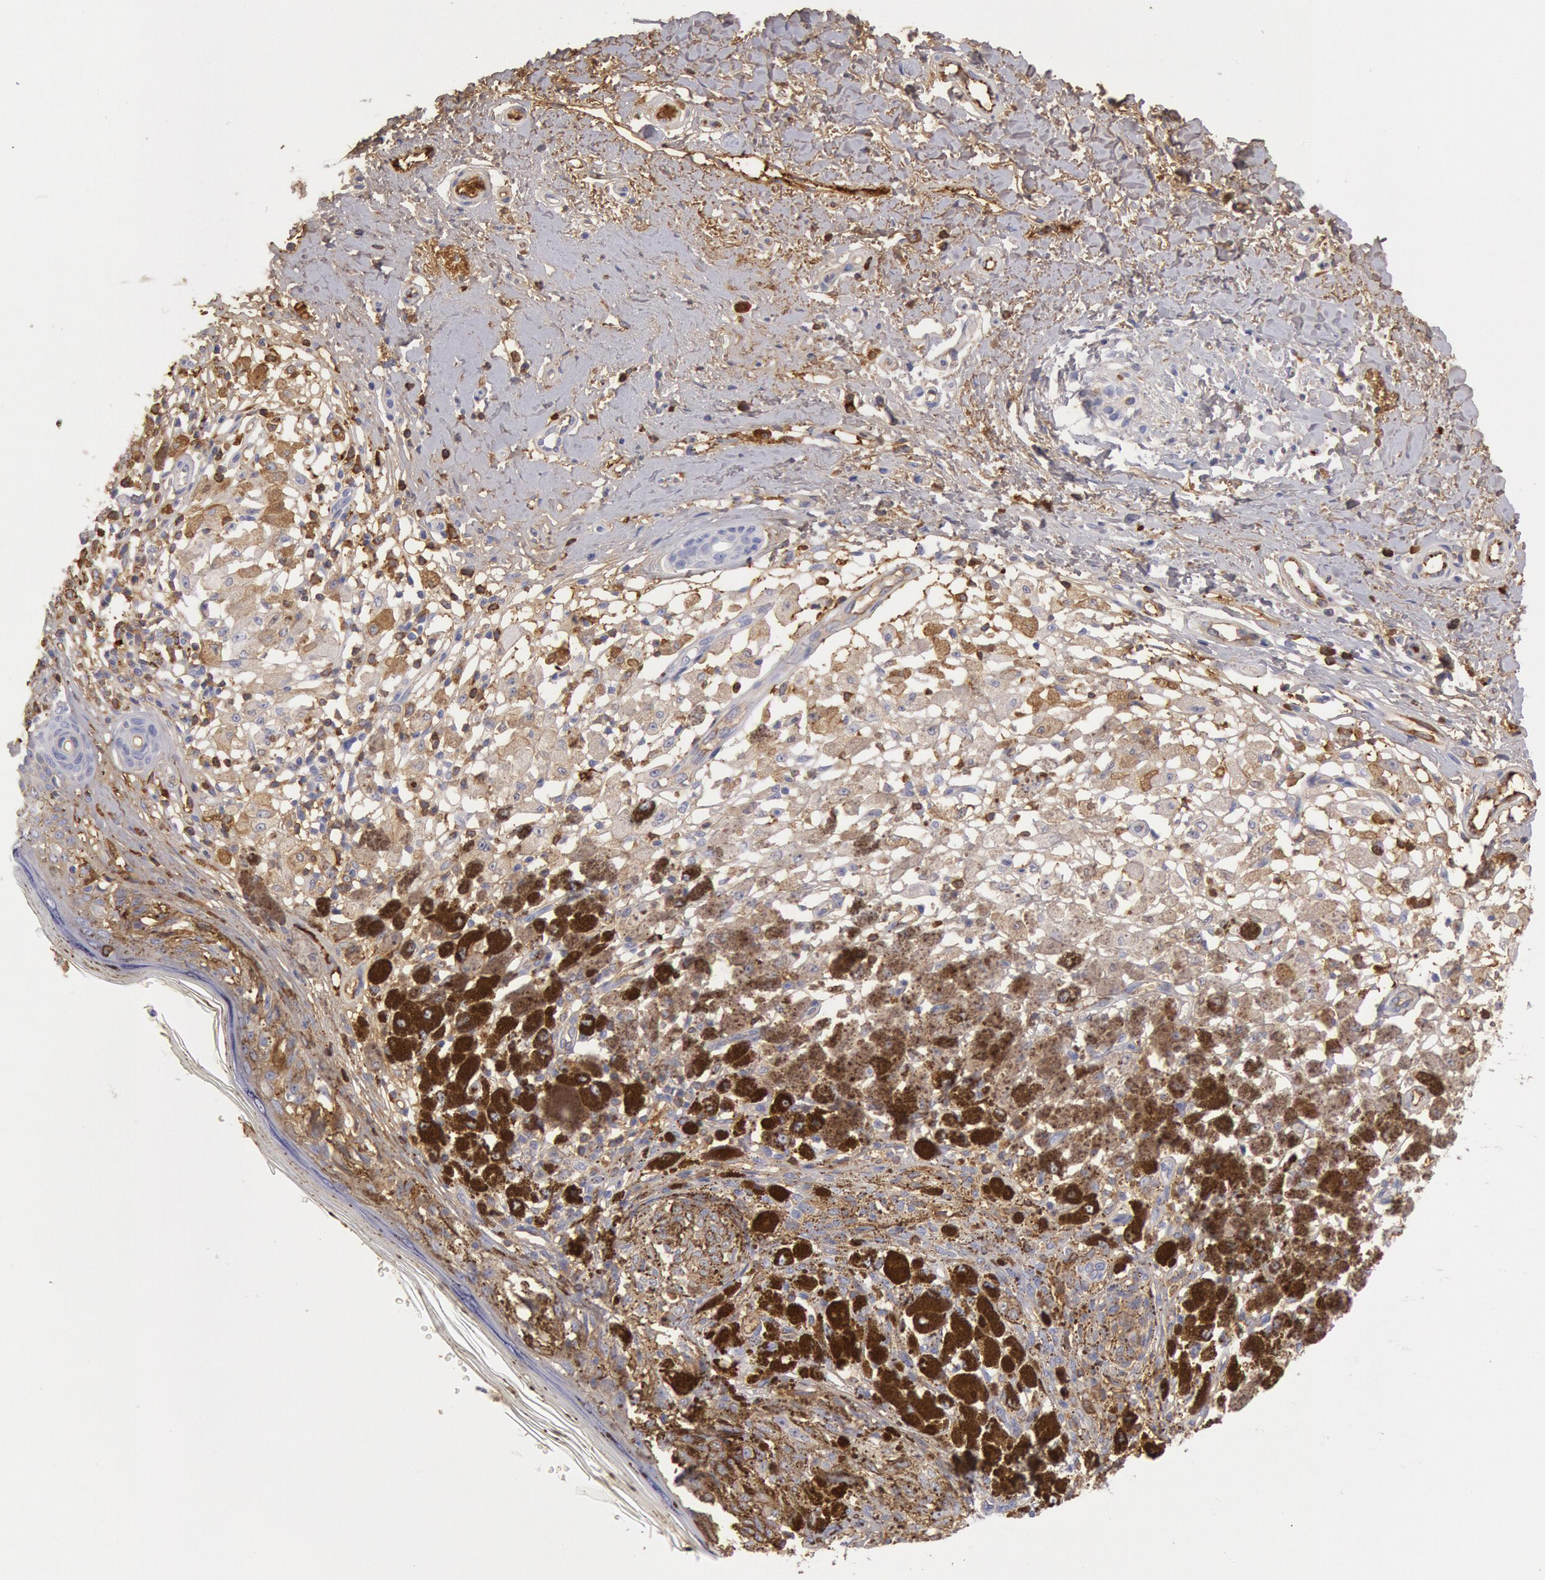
{"staining": {"intensity": "weak", "quantity": "25%-75%", "location": "cytoplasmic/membranous"}, "tissue": "melanoma", "cell_type": "Tumor cells", "image_type": "cancer", "snomed": [{"axis": "morphology", "description": "Malignant melanoma, NOS"}, {"axis": "topography", "description": "Skin"}], "caption": "The image reveals a brown stain indicating the presence of a protein in the cytoplasmic/membranous of tumor cells in melanoma.", "gene": "IGHA1", "patient": {"sex": "male", "age": 88}}